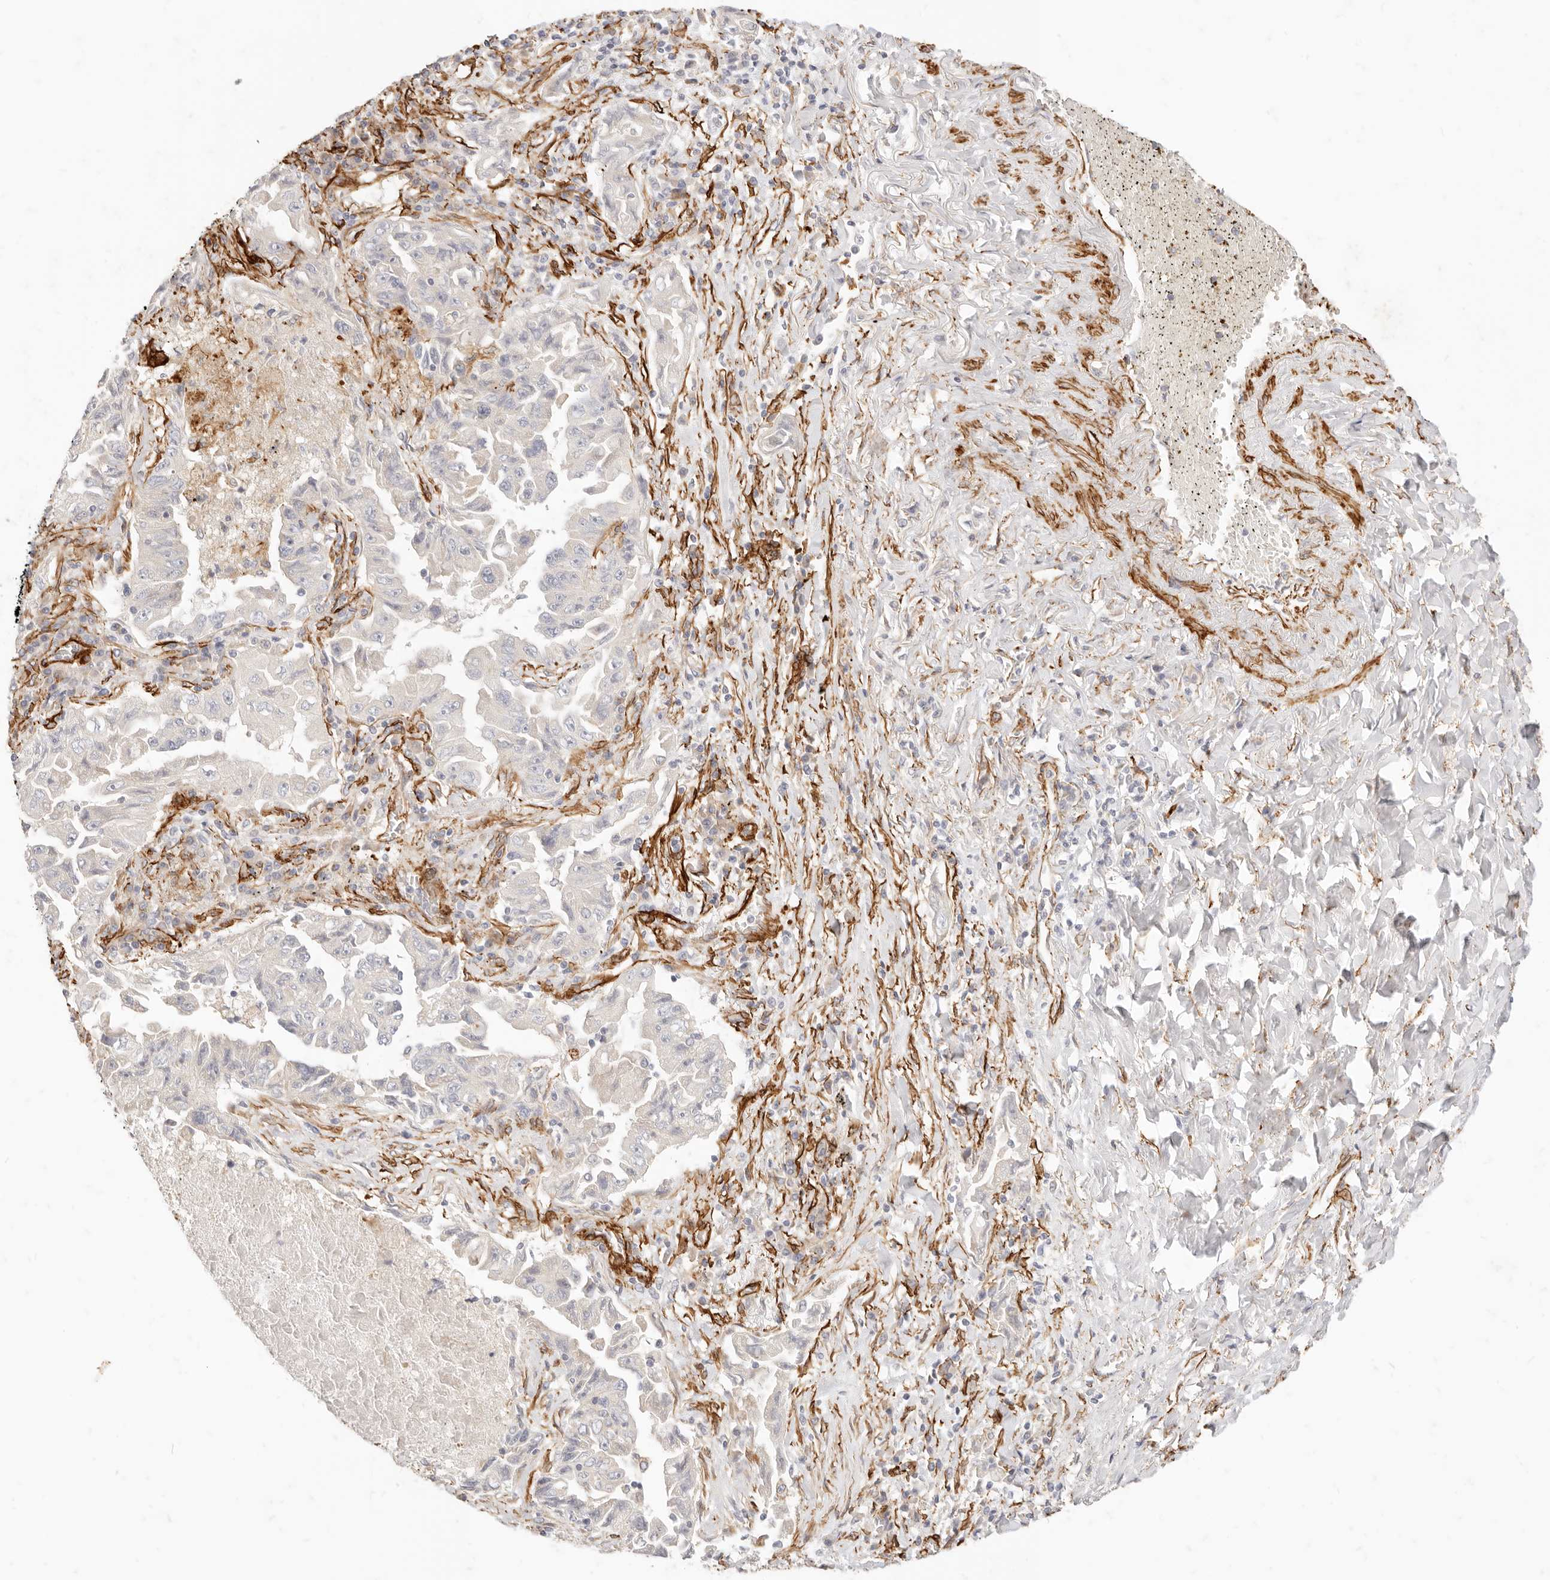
{"staining": {"intensity": "negative", "quantity": "none", "location": "none"}, "tissue": "lung cancer", "cell_type": "Tumor cells", "image_type": "cancer", "snomed": [{"axis": "morphology", "description": "Adenocarcinoma, NOS"}, {"axis": "topography", "description": "Lung"}], "caption": "The immunohistochemistry image has no significant positivity in tumor cells of lung adenocarcinoma tissue. The staining is performed using DAB (3,3'-diaminobenzidine) brown chromogen with nuclei counter-stained in using hematoxylin.", "gene": "TMTC2", "patient": {"sex": "female", "age": 51}}